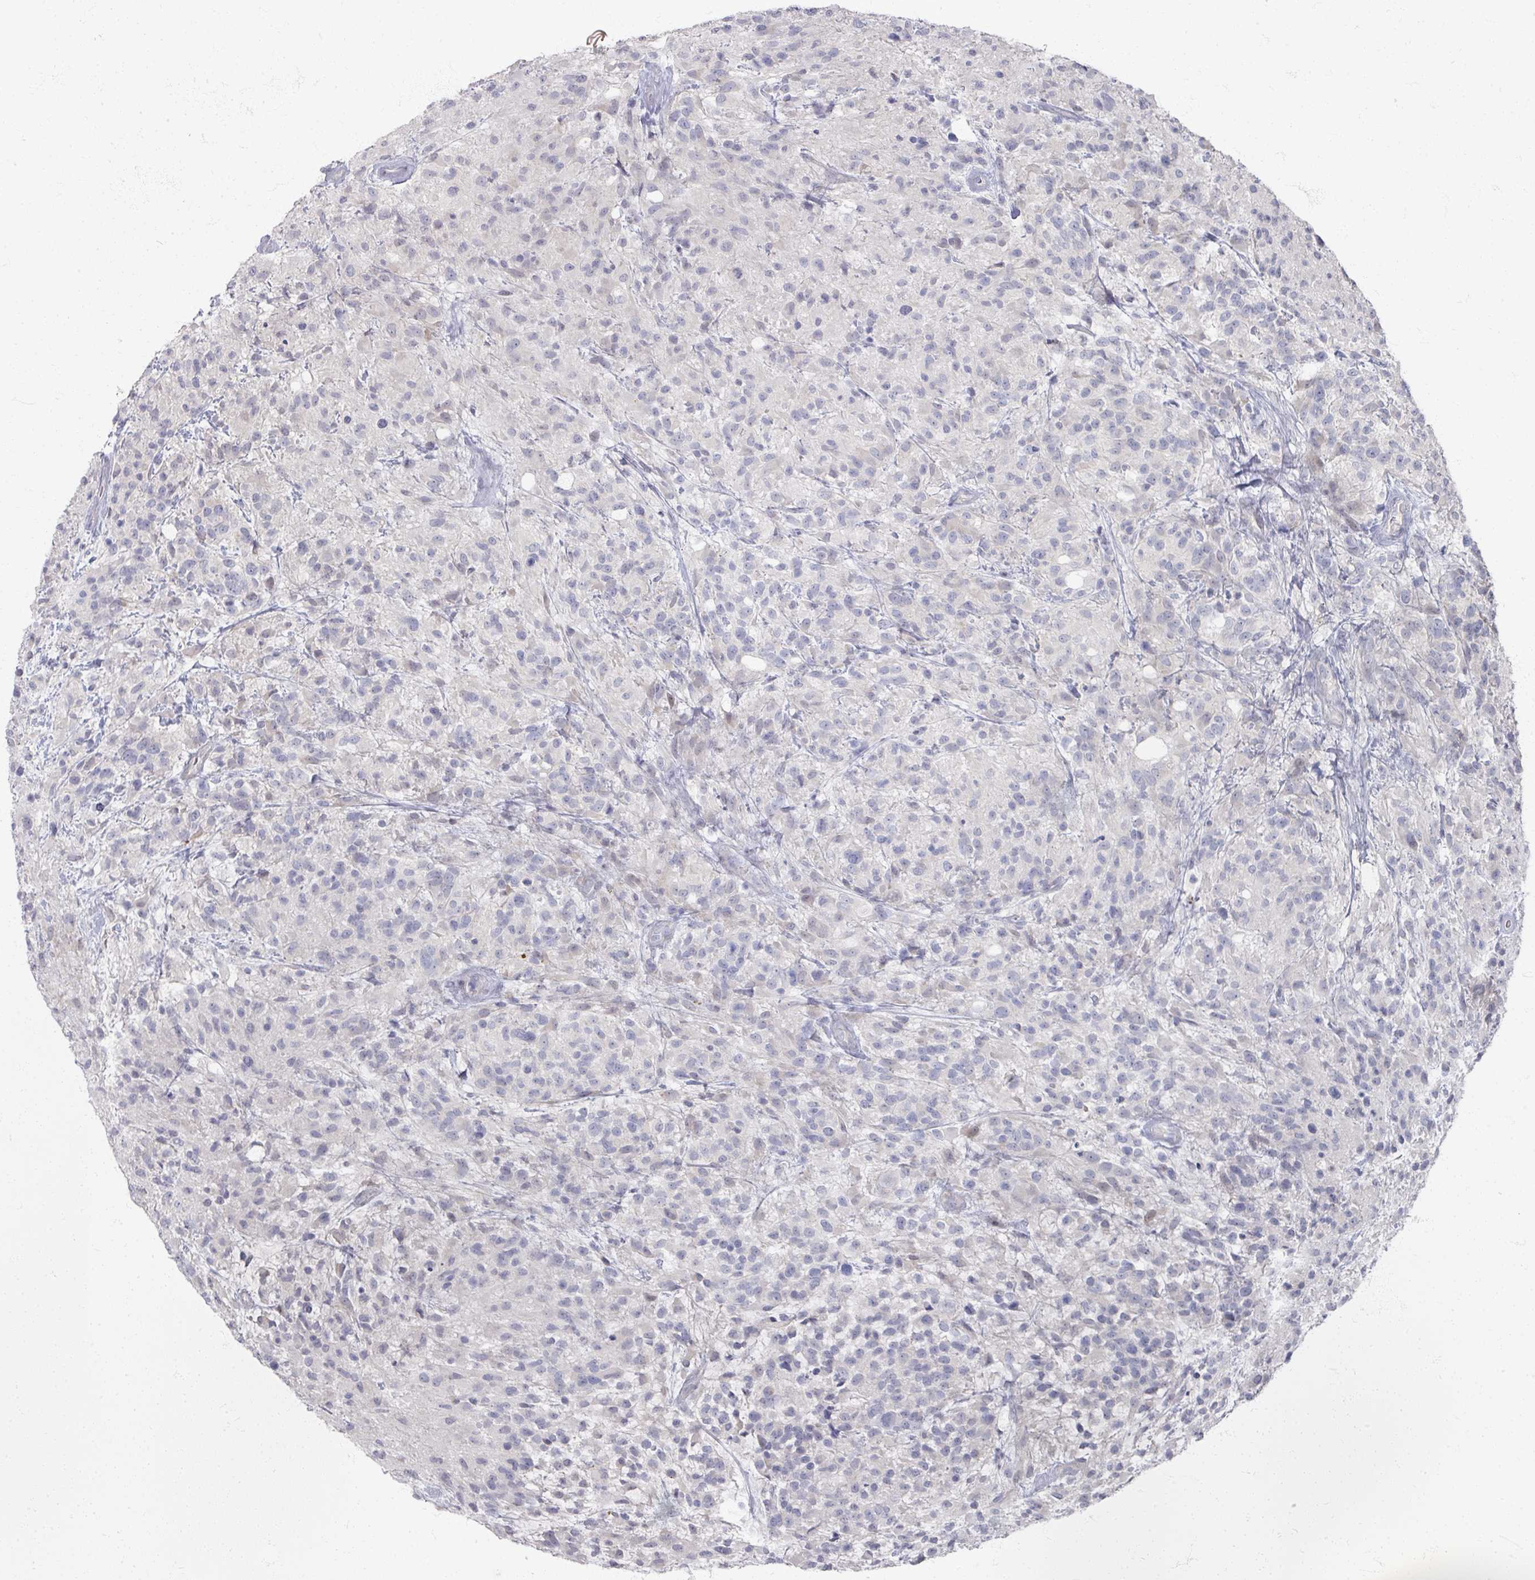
{"staining": {"intensity": "negative", "quantity": "none", "location": "none"}, "tissue": "glioma", "cell_type": "Tumor cells", "image_type": "cancer", "snomed": [{"axis": "morphology", "description": "Glioma, malignant, High grade"}, {"axis": "topography", "description": "Brain"}], "caption": "This is an immunohistochemistry photomicrograph of glioma. There is no expression in tumor cells.", "gene": "TTYH3", "patient": {"sex": "female", "age": 67}}